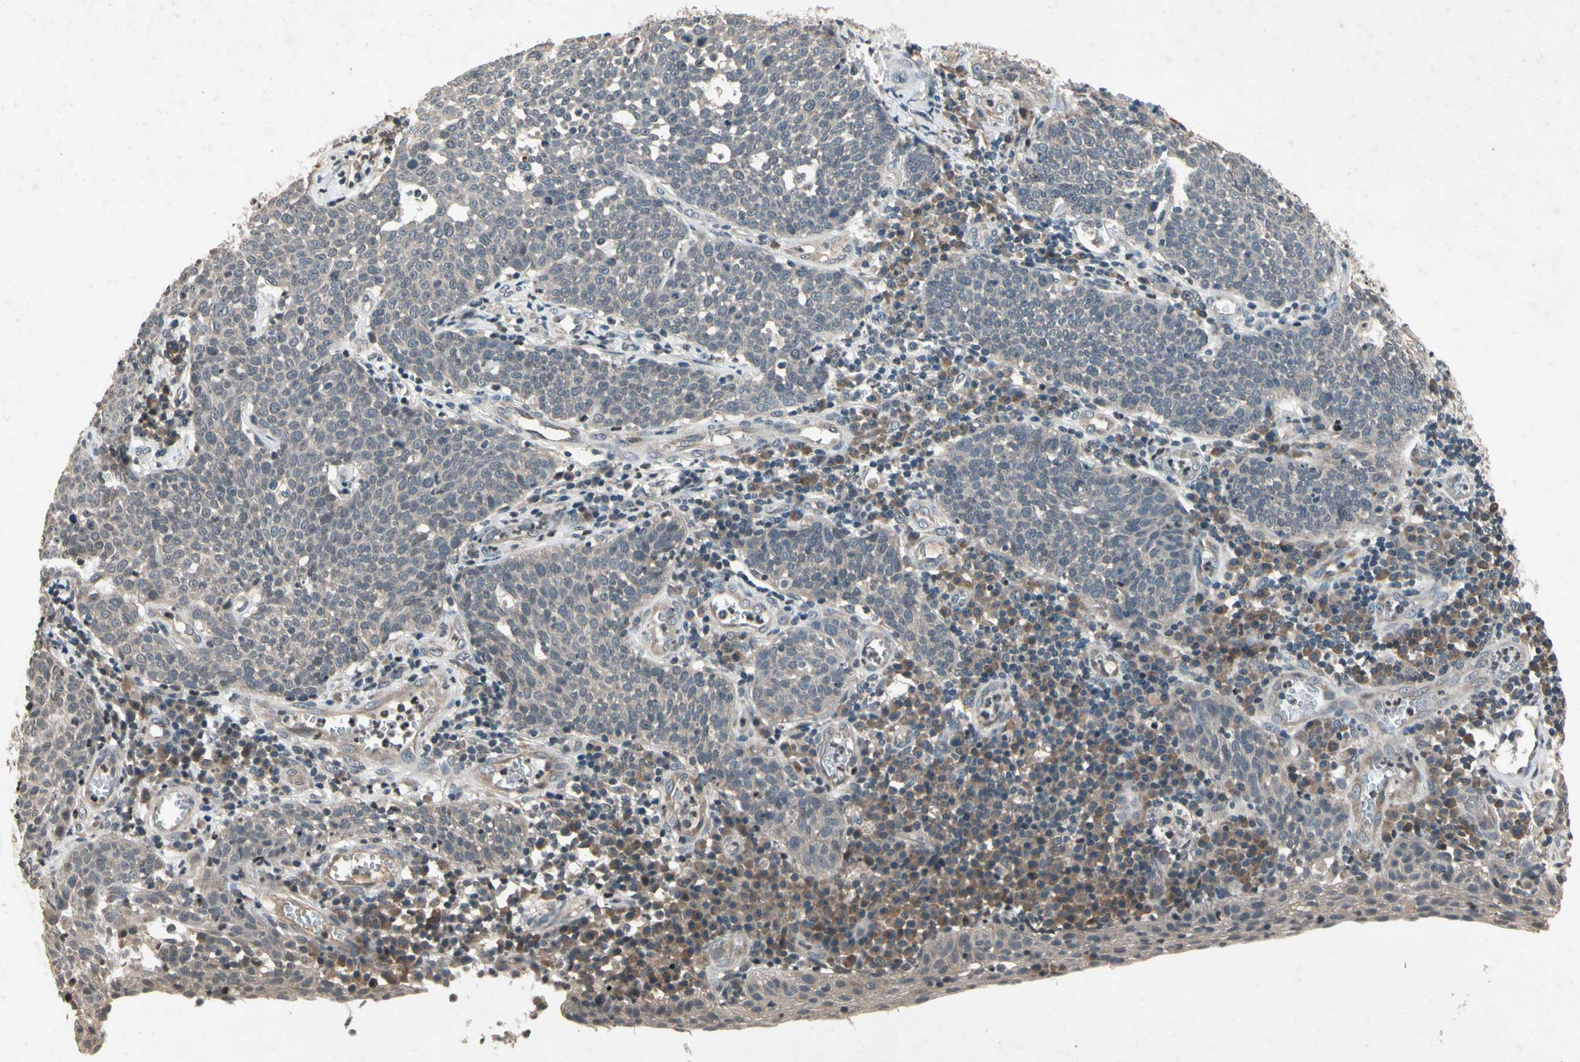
{"staining": {"intensity": "weak", "quantity": "<25%", "location": "cytoplasmic/membranous"}, "tissue": "cervical cancer", "cell_type": "Tumor cells", "image_type": "cancer", "snomed": [{"axis": "morphology", "description": "Squamous cell carcinoma, NOS"}, {"axis": "topography", "description": "Cervix"}], "caption": "This is an IHC histopathology image of cervical squamous cell carcinoma. There is no positivity in tumor cells.", "gene": "DPY19L3", "patient": {"sex": "female", "age": 34}}